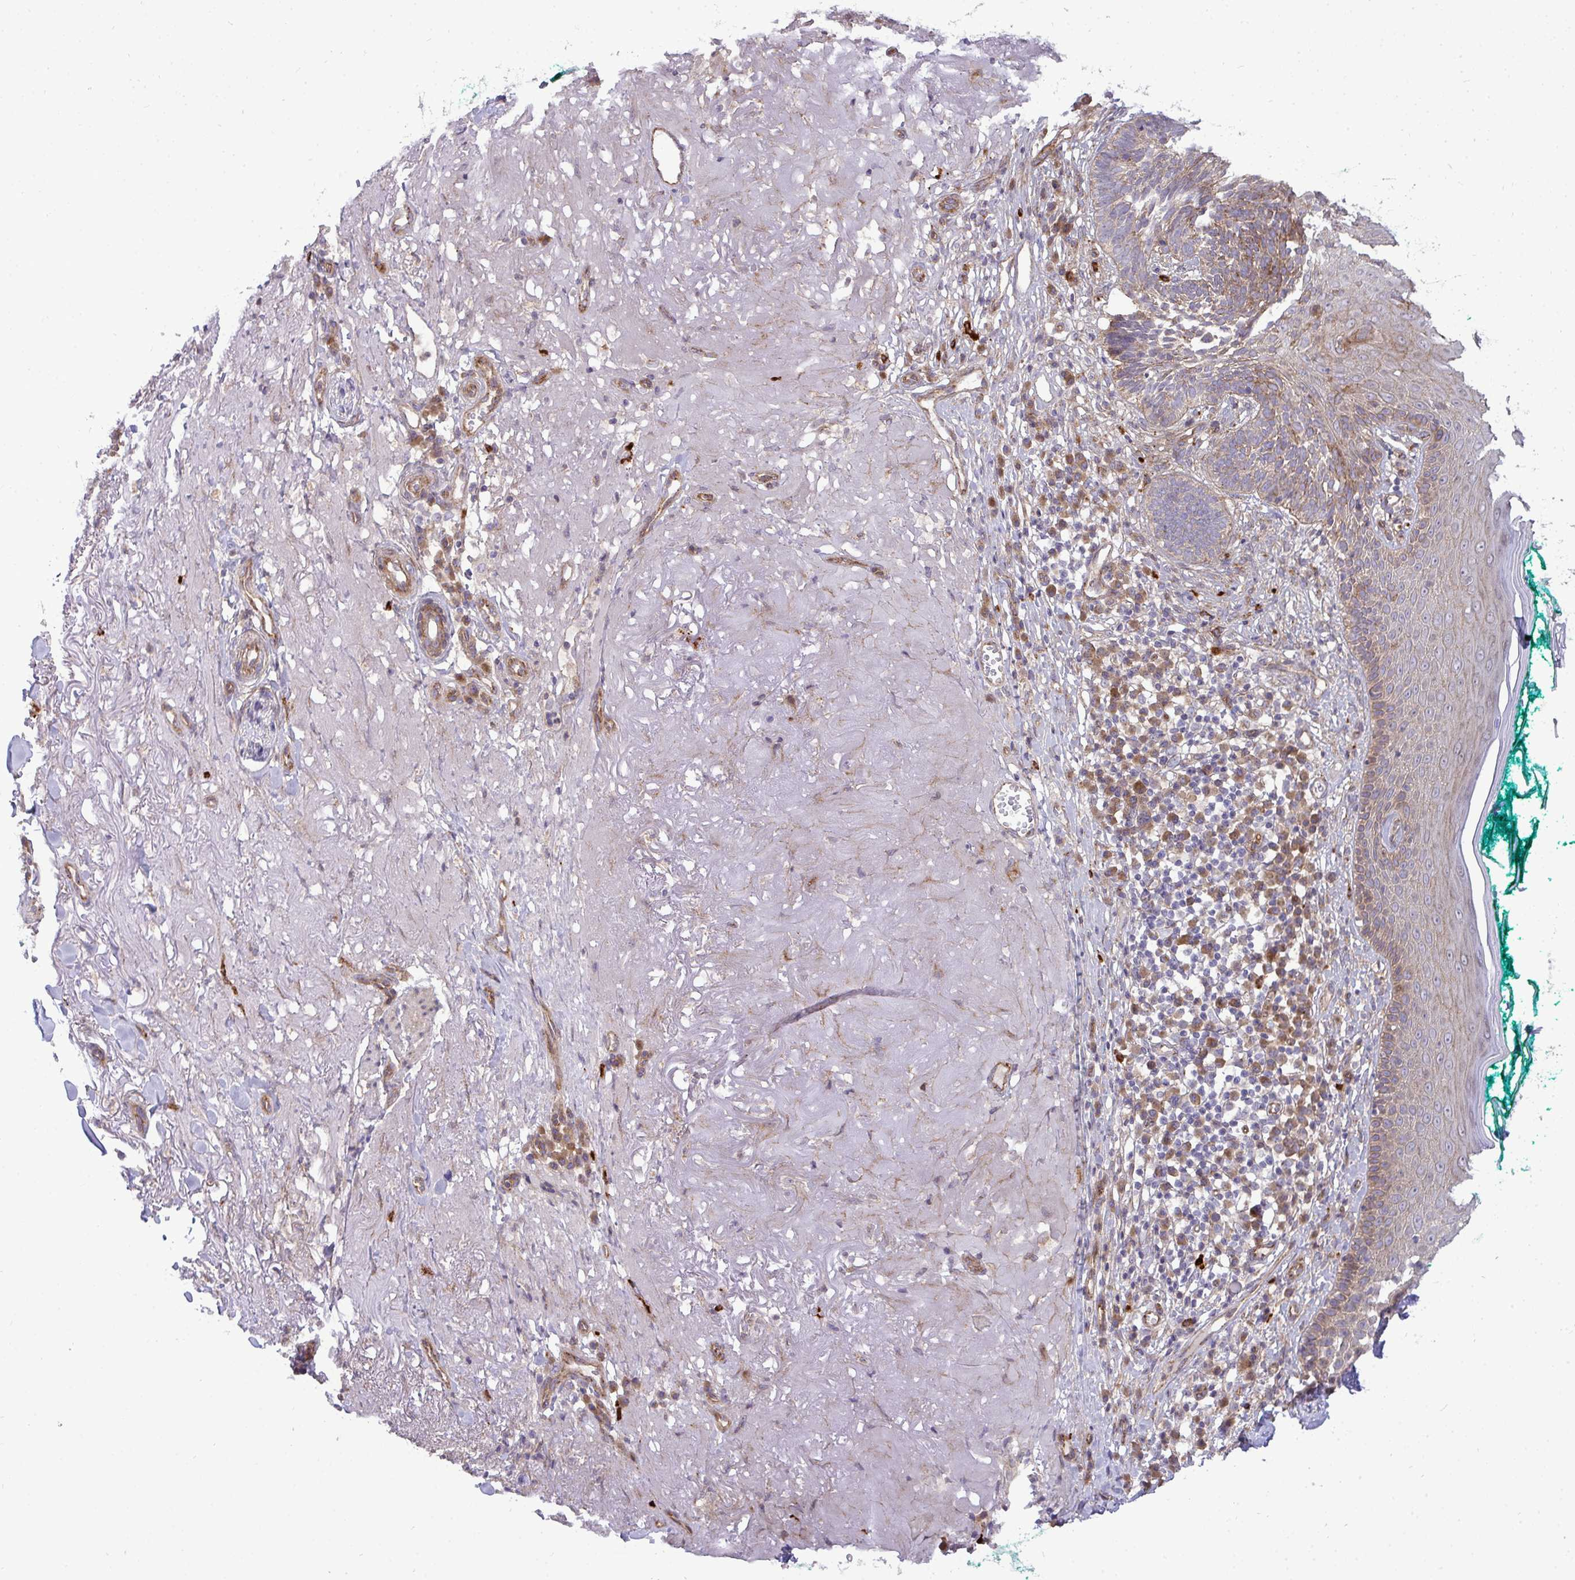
{"staining": {"intensity": "moderate", "quantity": "<25%", "location": "cytoplasmic/membranous"}, "tissue": "skin cancer", "cell_type": "Tumor cells", "image_type": "cancer", "snomed": [{"axis": "morphology", "description": "Basal cell carcinoma"}, {"axis": "topography", "description": "Skin"}, {"axis": "topography", "description": "Skin of face"}], "caption": "Moderate cytoplasmic/membranous positivity is present in approximately <25% of tumor cells in skin cancer.", "gene": "SH2D1B", "patient": {"sex": "female", "age": 80}}